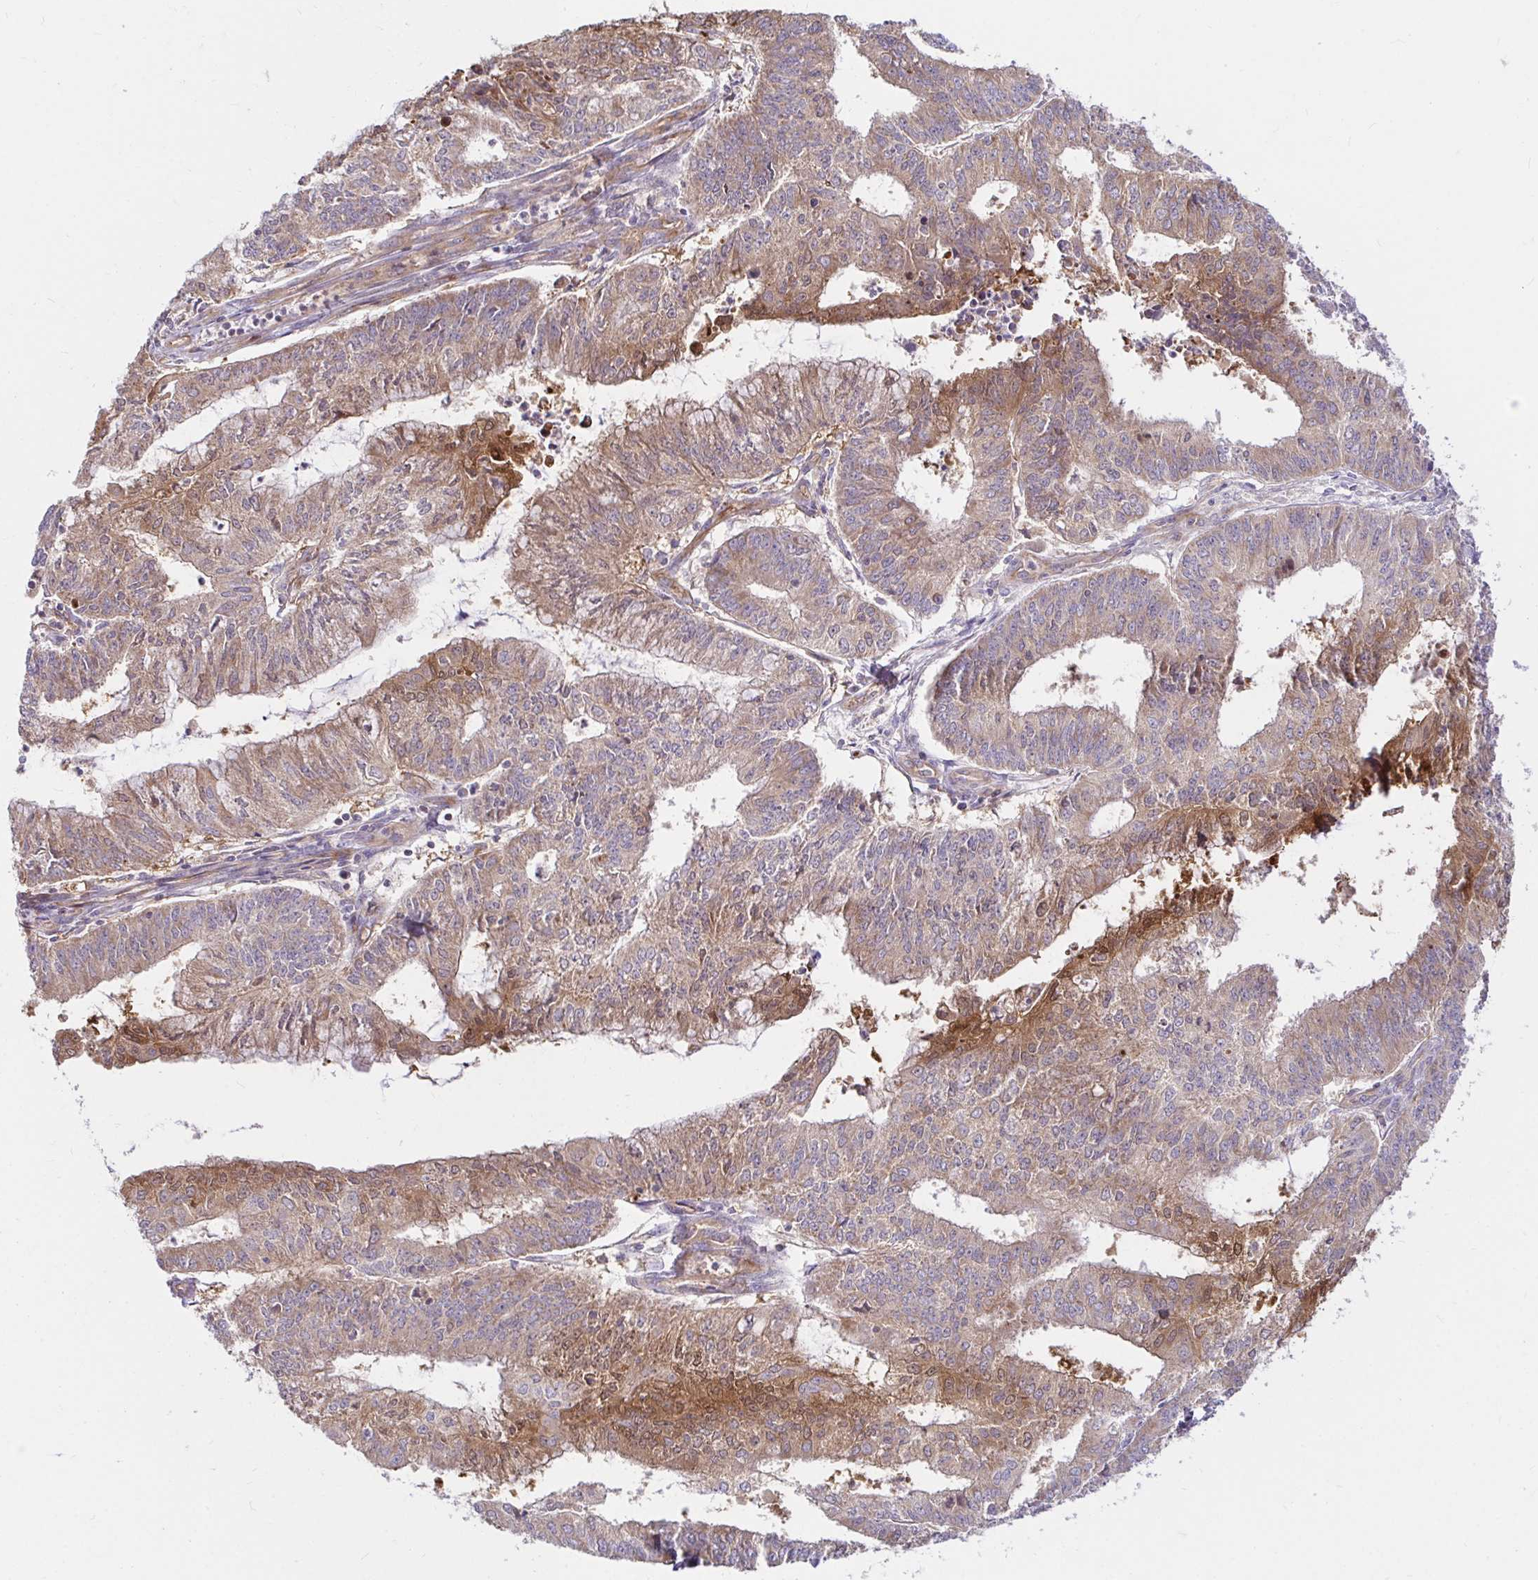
{"staining": {"intensity": "weak", "quantity": "25%-75%", "location": "cytoplasmic/membranous"}, "tissue": "endometrial cancer", "cell_type": "Tumor cells", "image_type": "cancer", "snomed": [{"axis": "morphology", "description": "Adenocarcinoma, NOS"}, {"axis": "topography", "description": "Endometrium"}], "caption": "Tumor cells demonstrate low levels of weak cytoplasmic/membranous staining in about 25%-75% of cells in human endometrial adenocarcinoma. (IHC, brightfield microscopy, high magnification).", "gene": "ITGA2", "patient": {"sex": "female", "age": 61}}